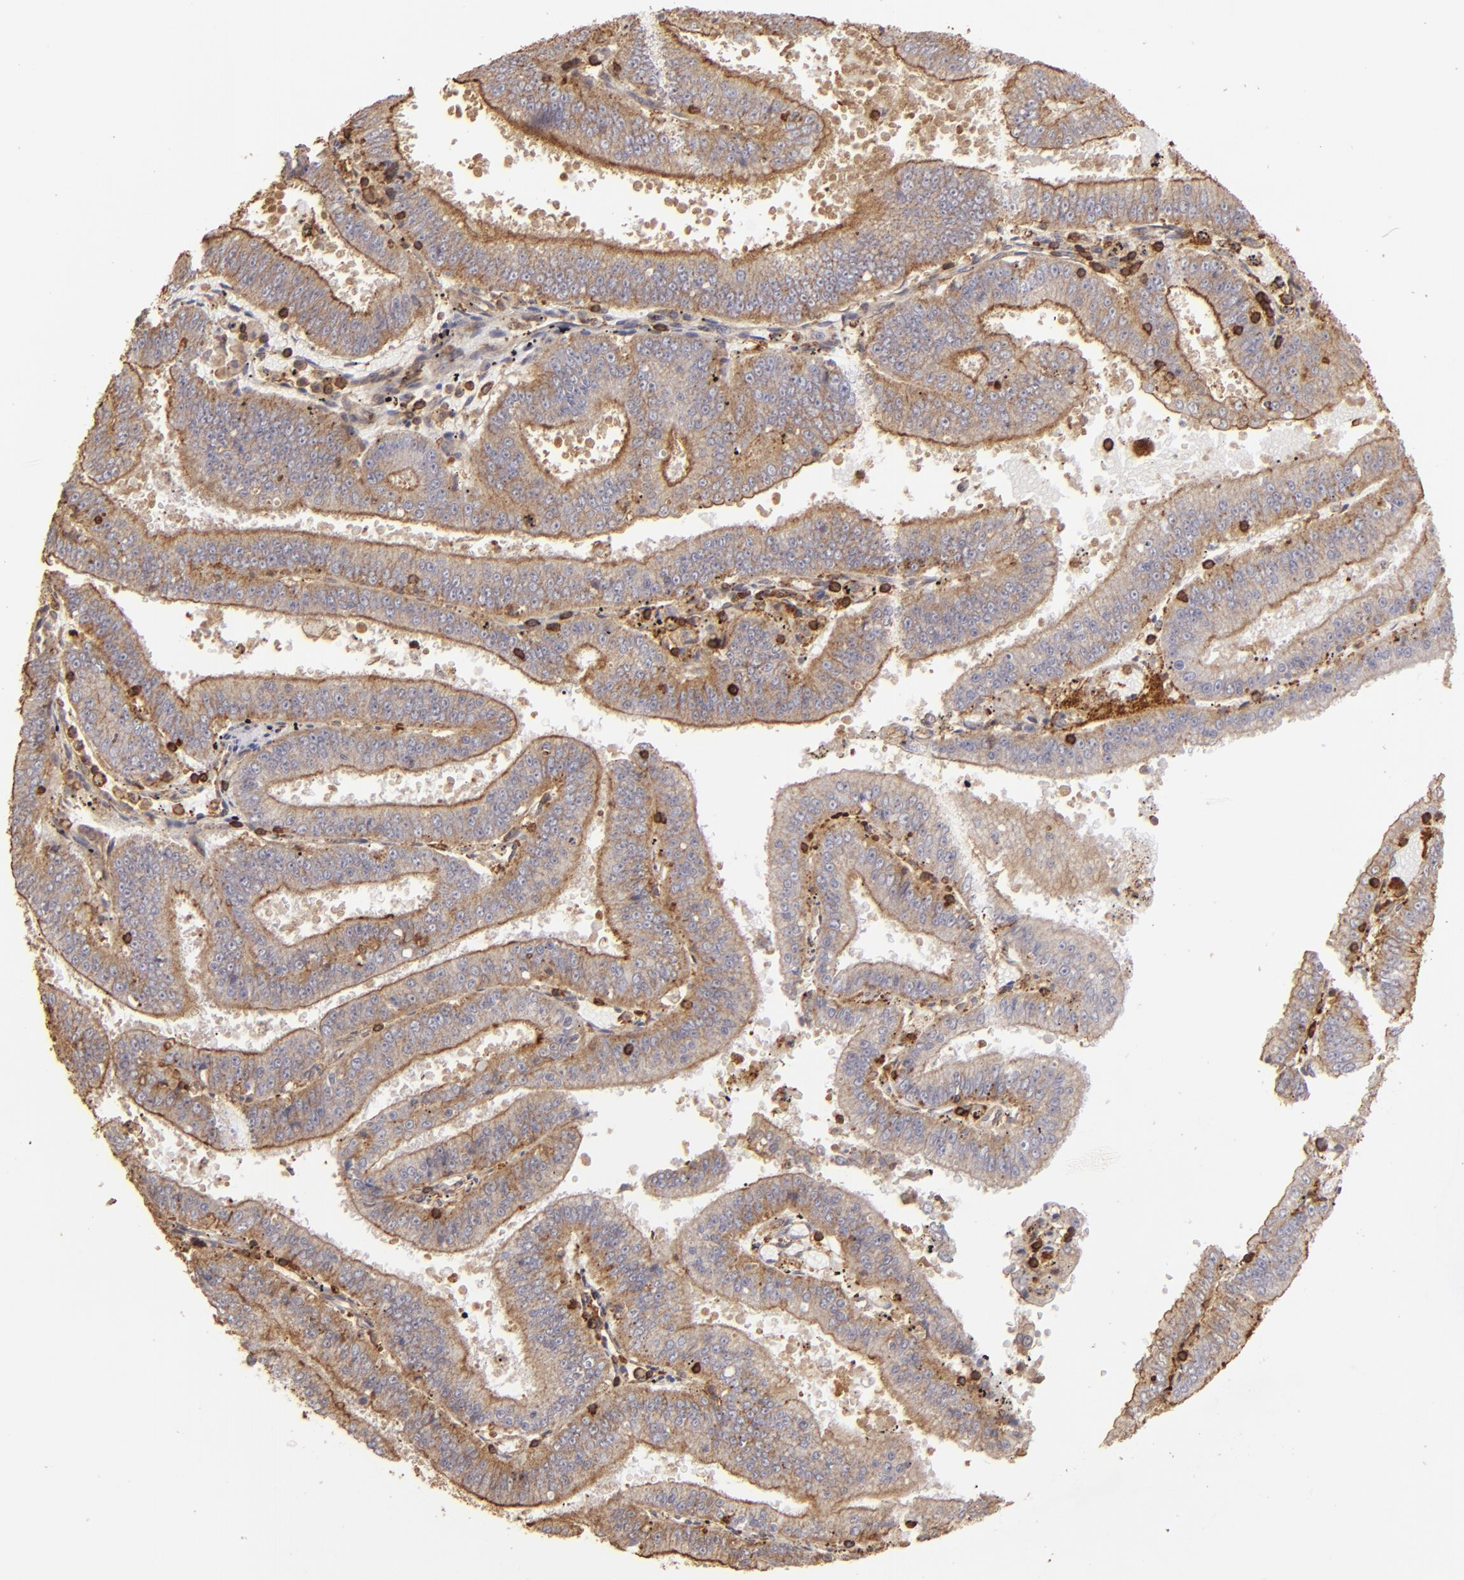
{"staining": {"intensity": "moderate", "quantity": ">75%", "location": "cytoplasmic/membranous"}, "tissue": "endometrial cancer", "cell_type": "Tumor cells", "image_type": "cancer", "snomed": [{"axis": "morphology", "description": "Adenocarcinoma, NOS"}, {"axis": "topography", "description": "Endometrium"}], "caption": "Moderate cytoplasmic/membranous staining is seen in approximately >75% of tumor cells in endometrial cancer.", "gene": "ACTB", "patient": {"sex": "female", "age": 66}}